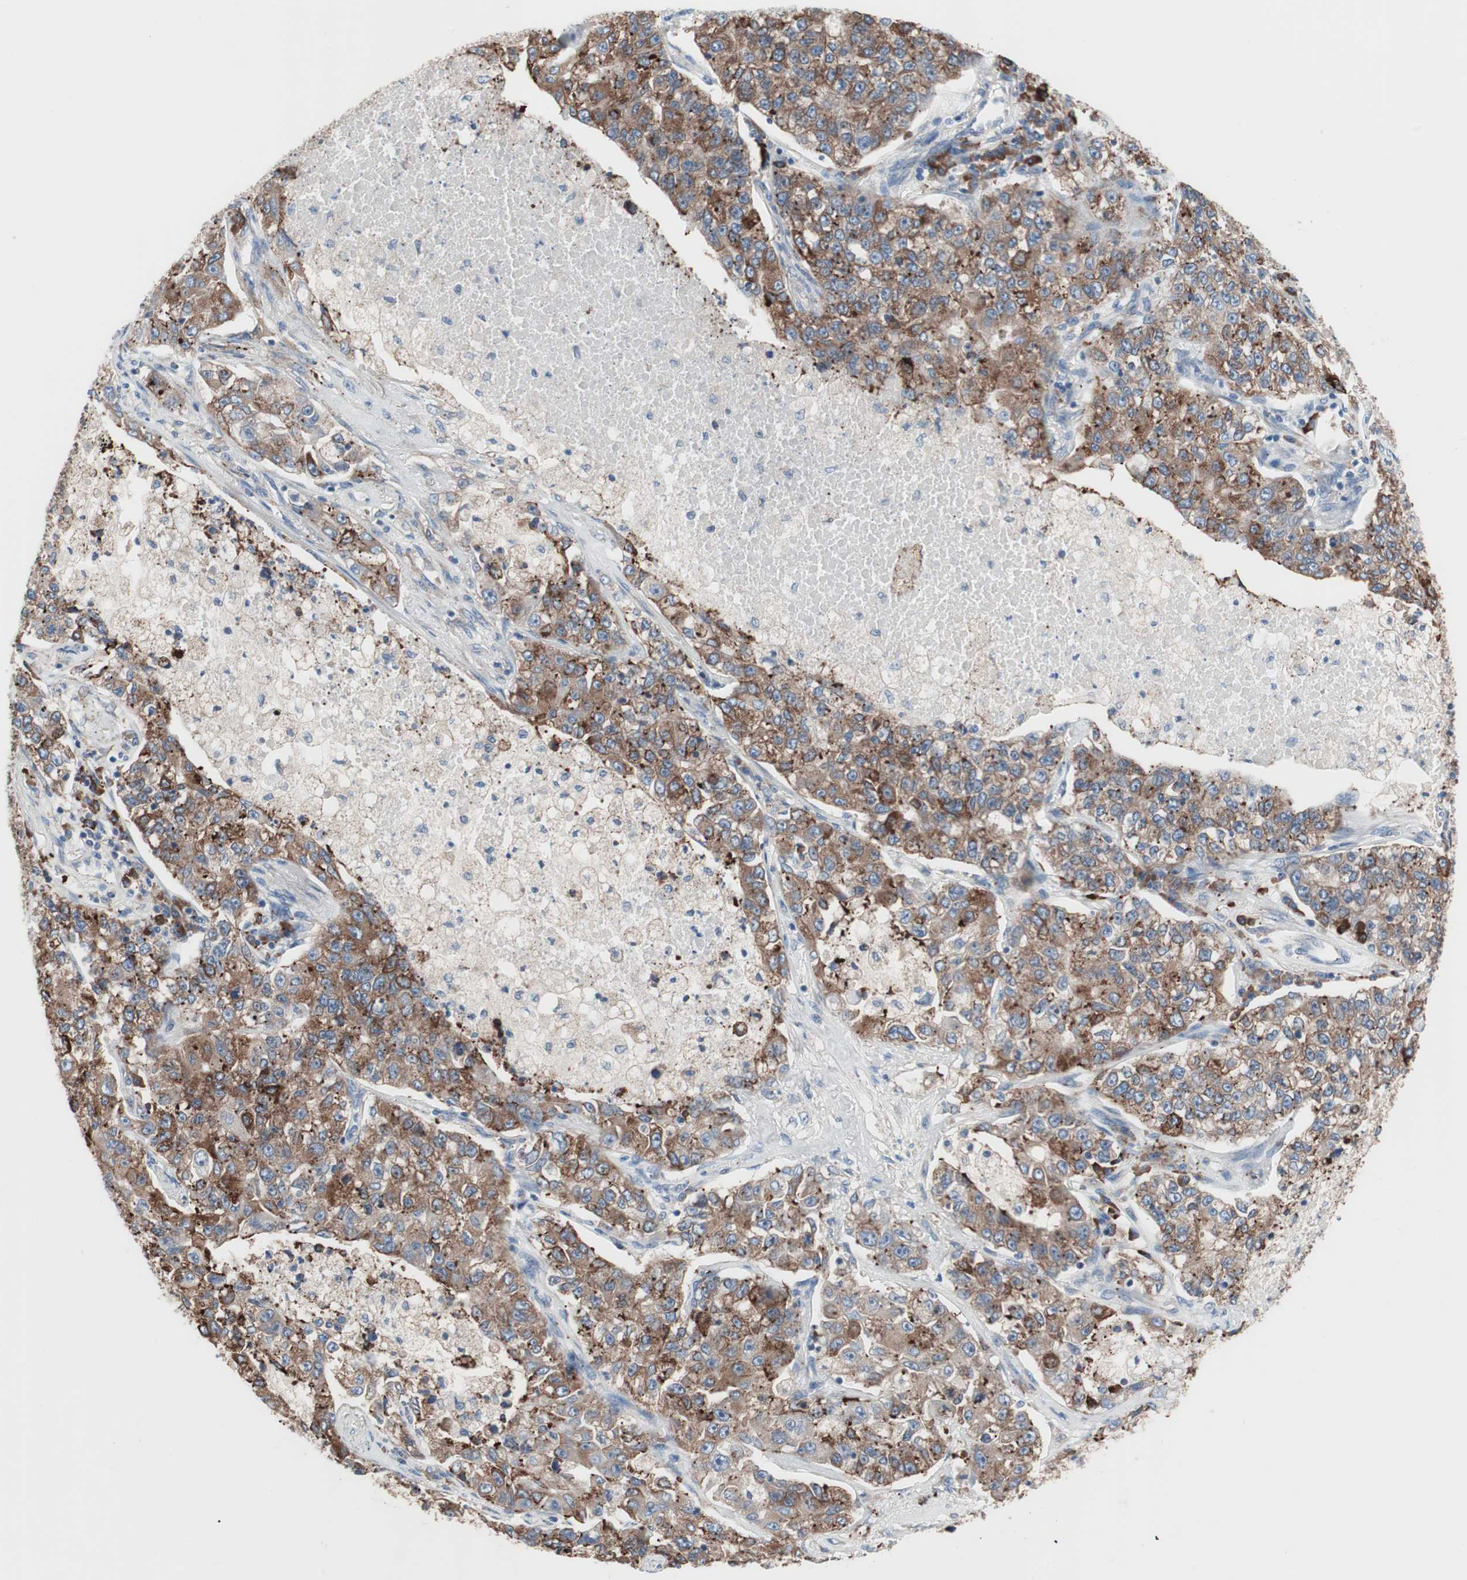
{"staining": {"intensity": "strong", "quantity": ">75%", "location": "cytoplasmic/membranous"}, "tissue": "lung cancer", "cell_type": "Tumor cells", "image_type": "cancer", "snomed": [{"axis": "morphology", "description": "Adenocarcinoma, NOS"}, {"axis": "topography", "description": "Lung"}], "caption": "Immunohistochemical staining of human adenocarcinoma (lung) shows strong cytoplasmic/membranous protein staining in approximately >75% of tumor cells. Using DAB (3,3'-diaminobenzidine) (brown) and hematoxylin (blue) stains, captured at high magnification using brightfield microscopy.", "gene": "SLC27A4", "patient": {"sex": "male", "age": 49}}